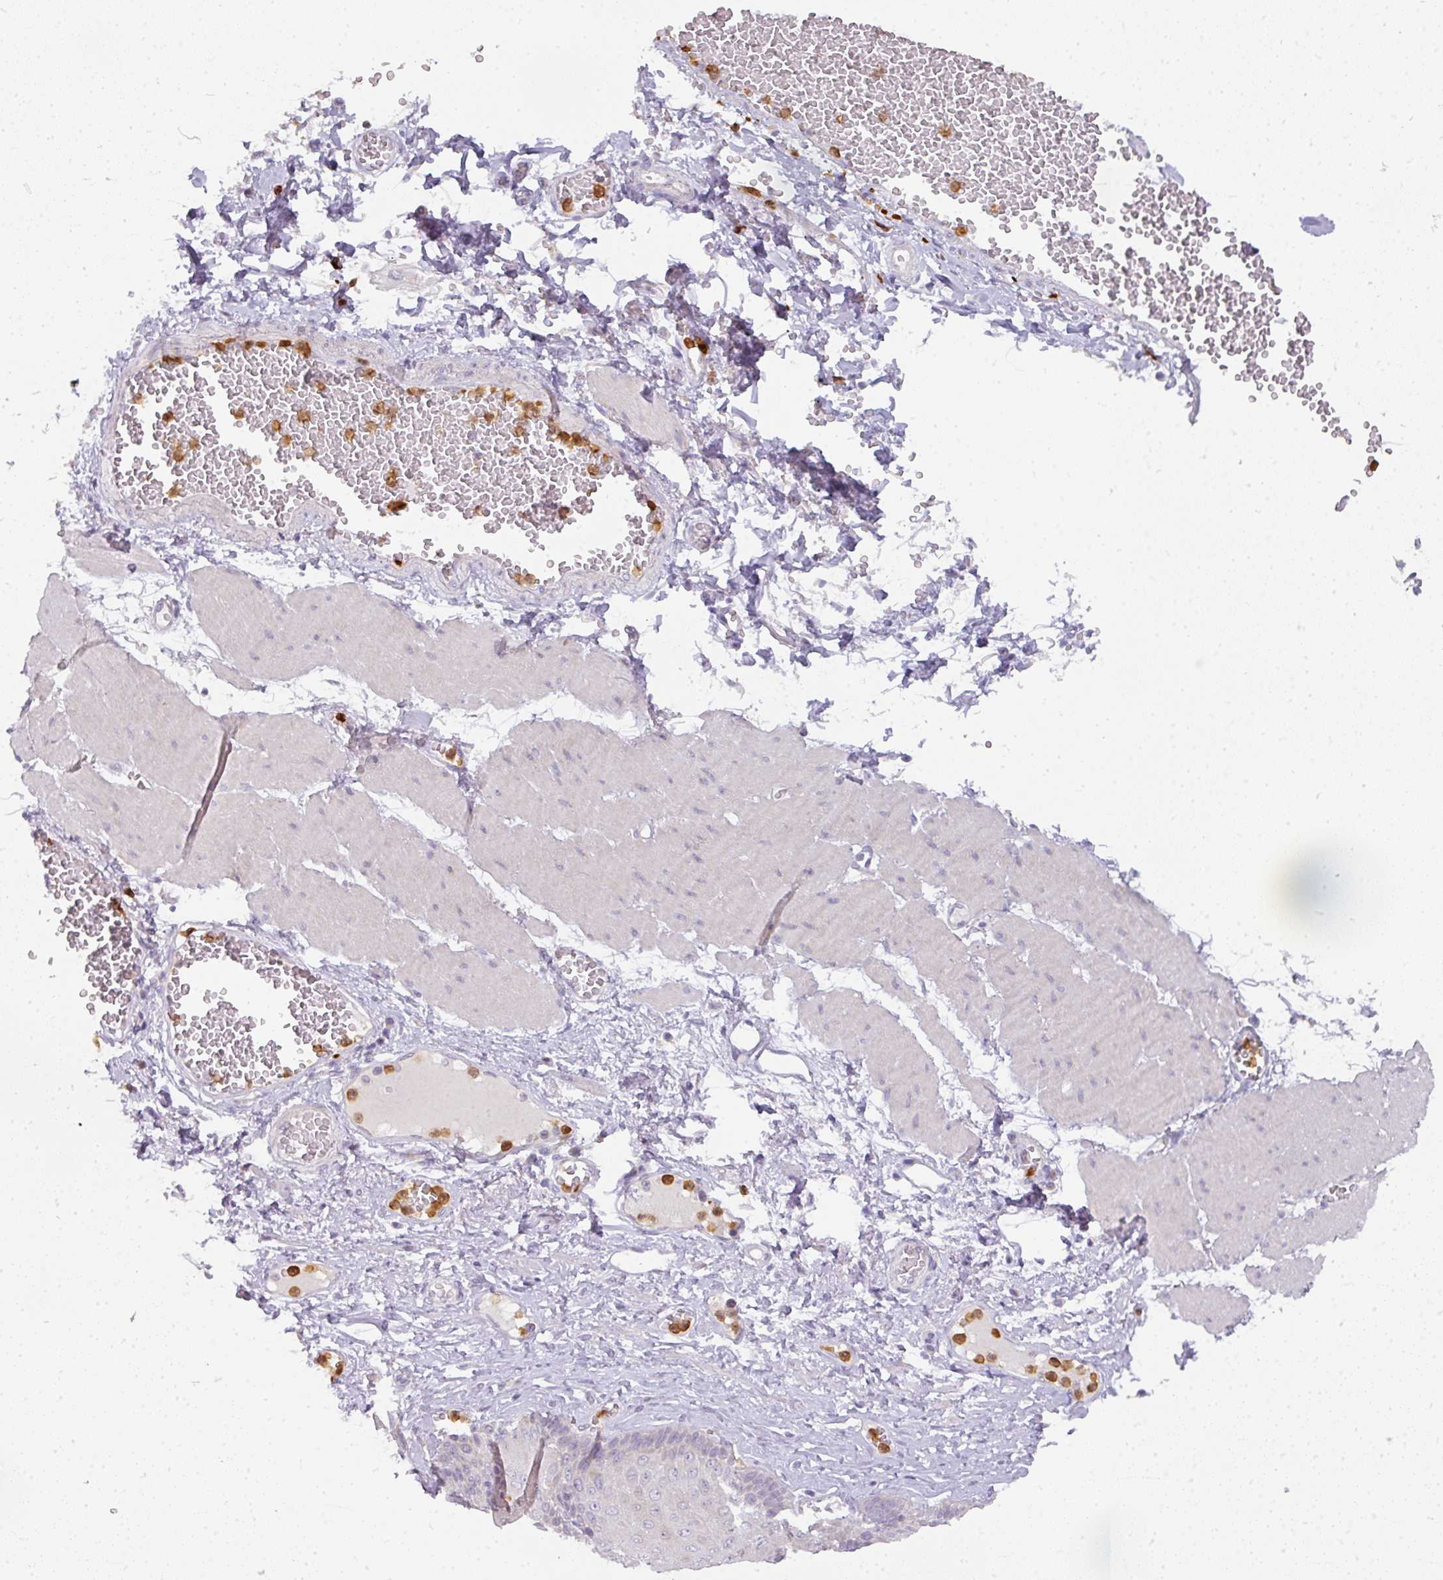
{"staining": {"intensity": "moderate", "quantity": "<25%", "location": "cytoplasmic/membranous"}, "tissue": "esophagus", "cell_type": "Squamous epithelial cells", "image_type": "normal", "snomed": [{"axis": "morphology", "description": "Normal tissue, NOS"}, {"axis": "topography", "description": "Esophagus"}], "caption": "About <25% of squamous epithelial cells in unremarkable esophagus show moderate cytoplasmic/membranous protein positivity as visualized by brown immunohistochemical staining.", "gene": "HHEX", "patient": {"sex": "male", "age": 60}}